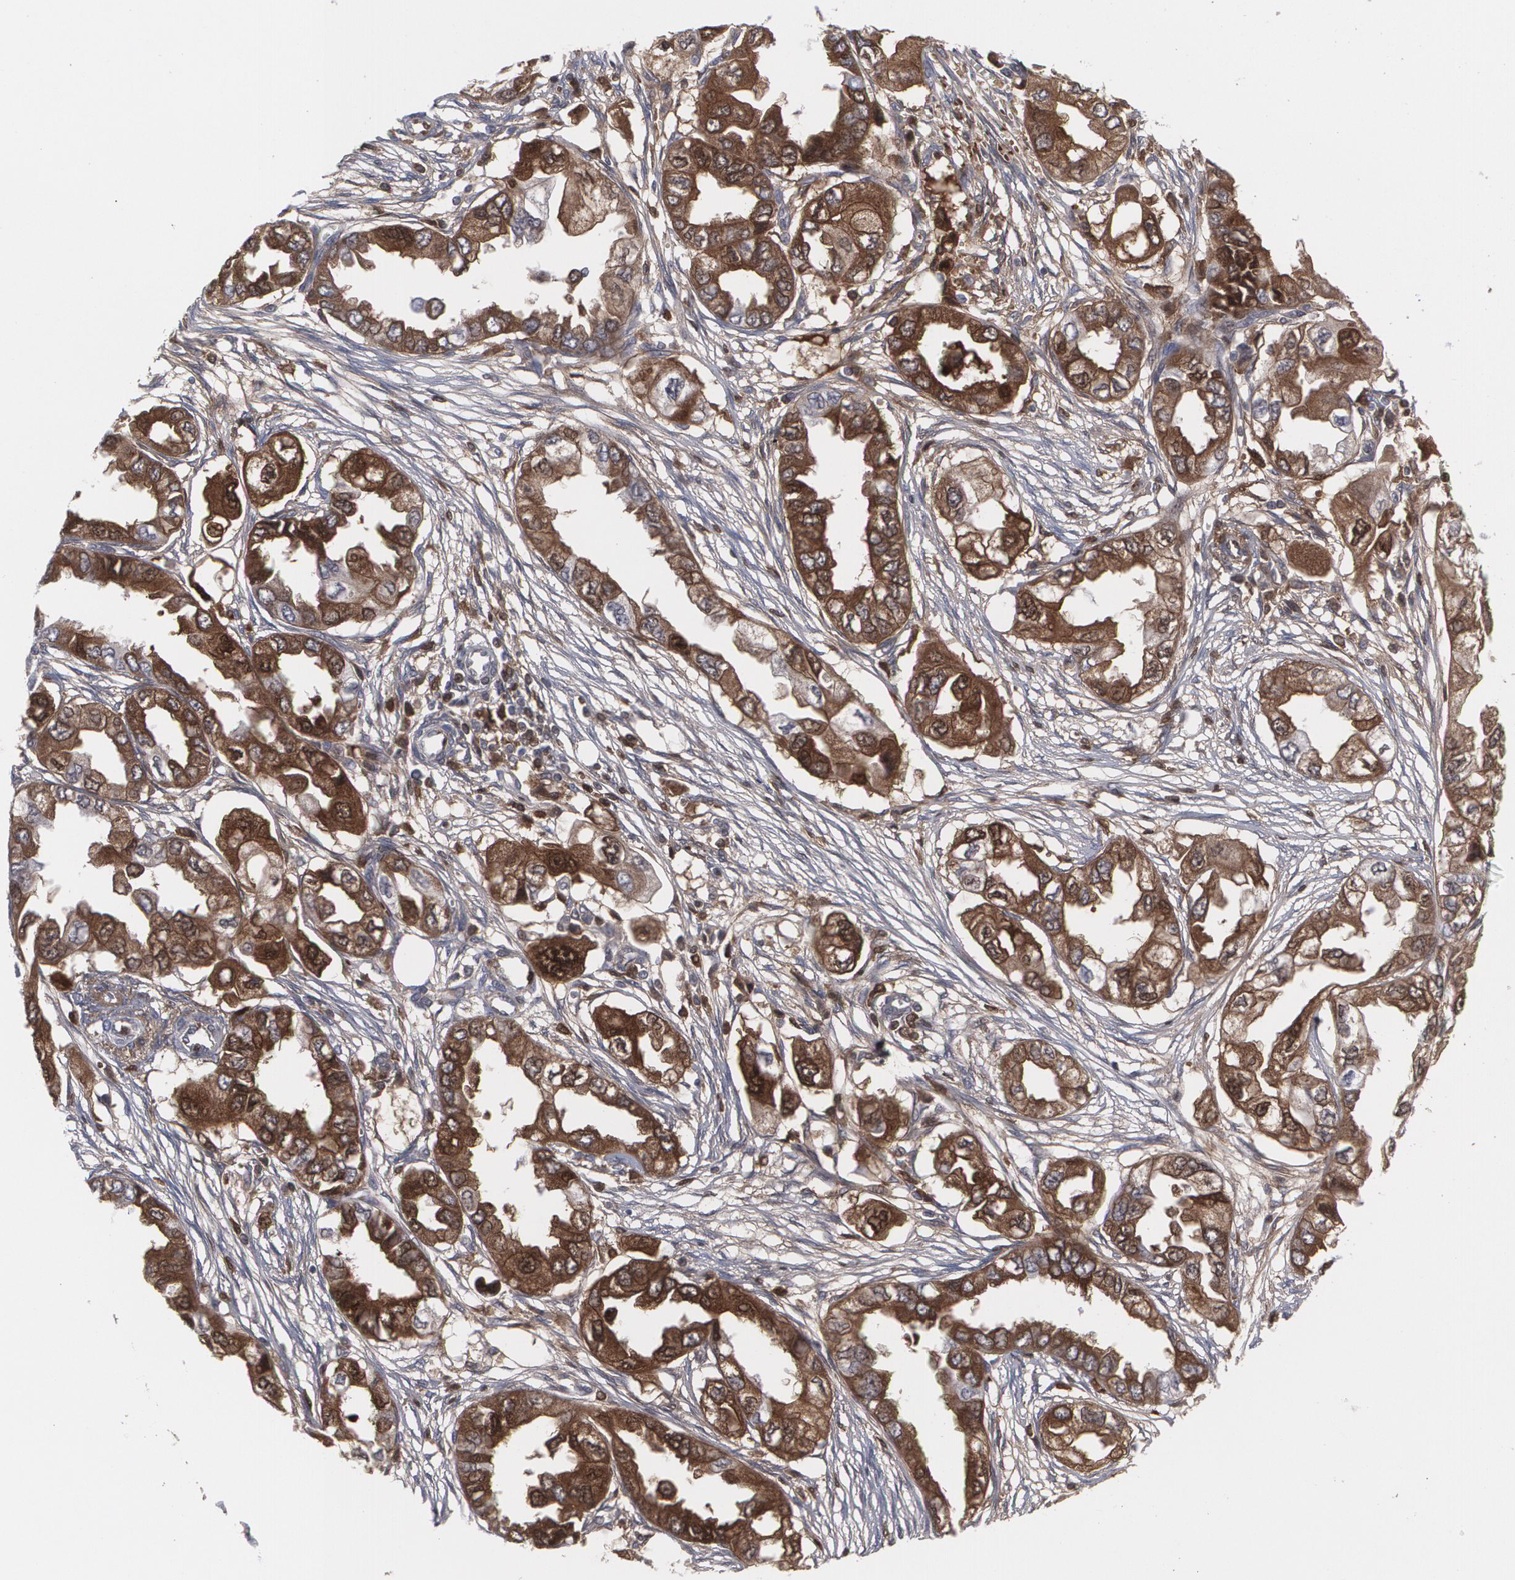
{"staining": {"intensity": "moderate", "quantity": ">75%", "location": "cytoplasmic/membranous"}, "tissue": "endometrial cancer", "cell_type": "Tumor cells", "image_type": "cancer", "snomed": [{"axis": "morphology", "description": "Adenocarcinoma, NOS"}, {"axis": "topography", "description": "Endometrium"}], "caption": "IHC of human endometrial cancer (adenocarcinoma) shows medium levels of moderate cytoplasmic/membranous expression in approximately >75% of tumor cells.", "gene": "LRG1", "patient": {"sex": "female", "age": 51}}